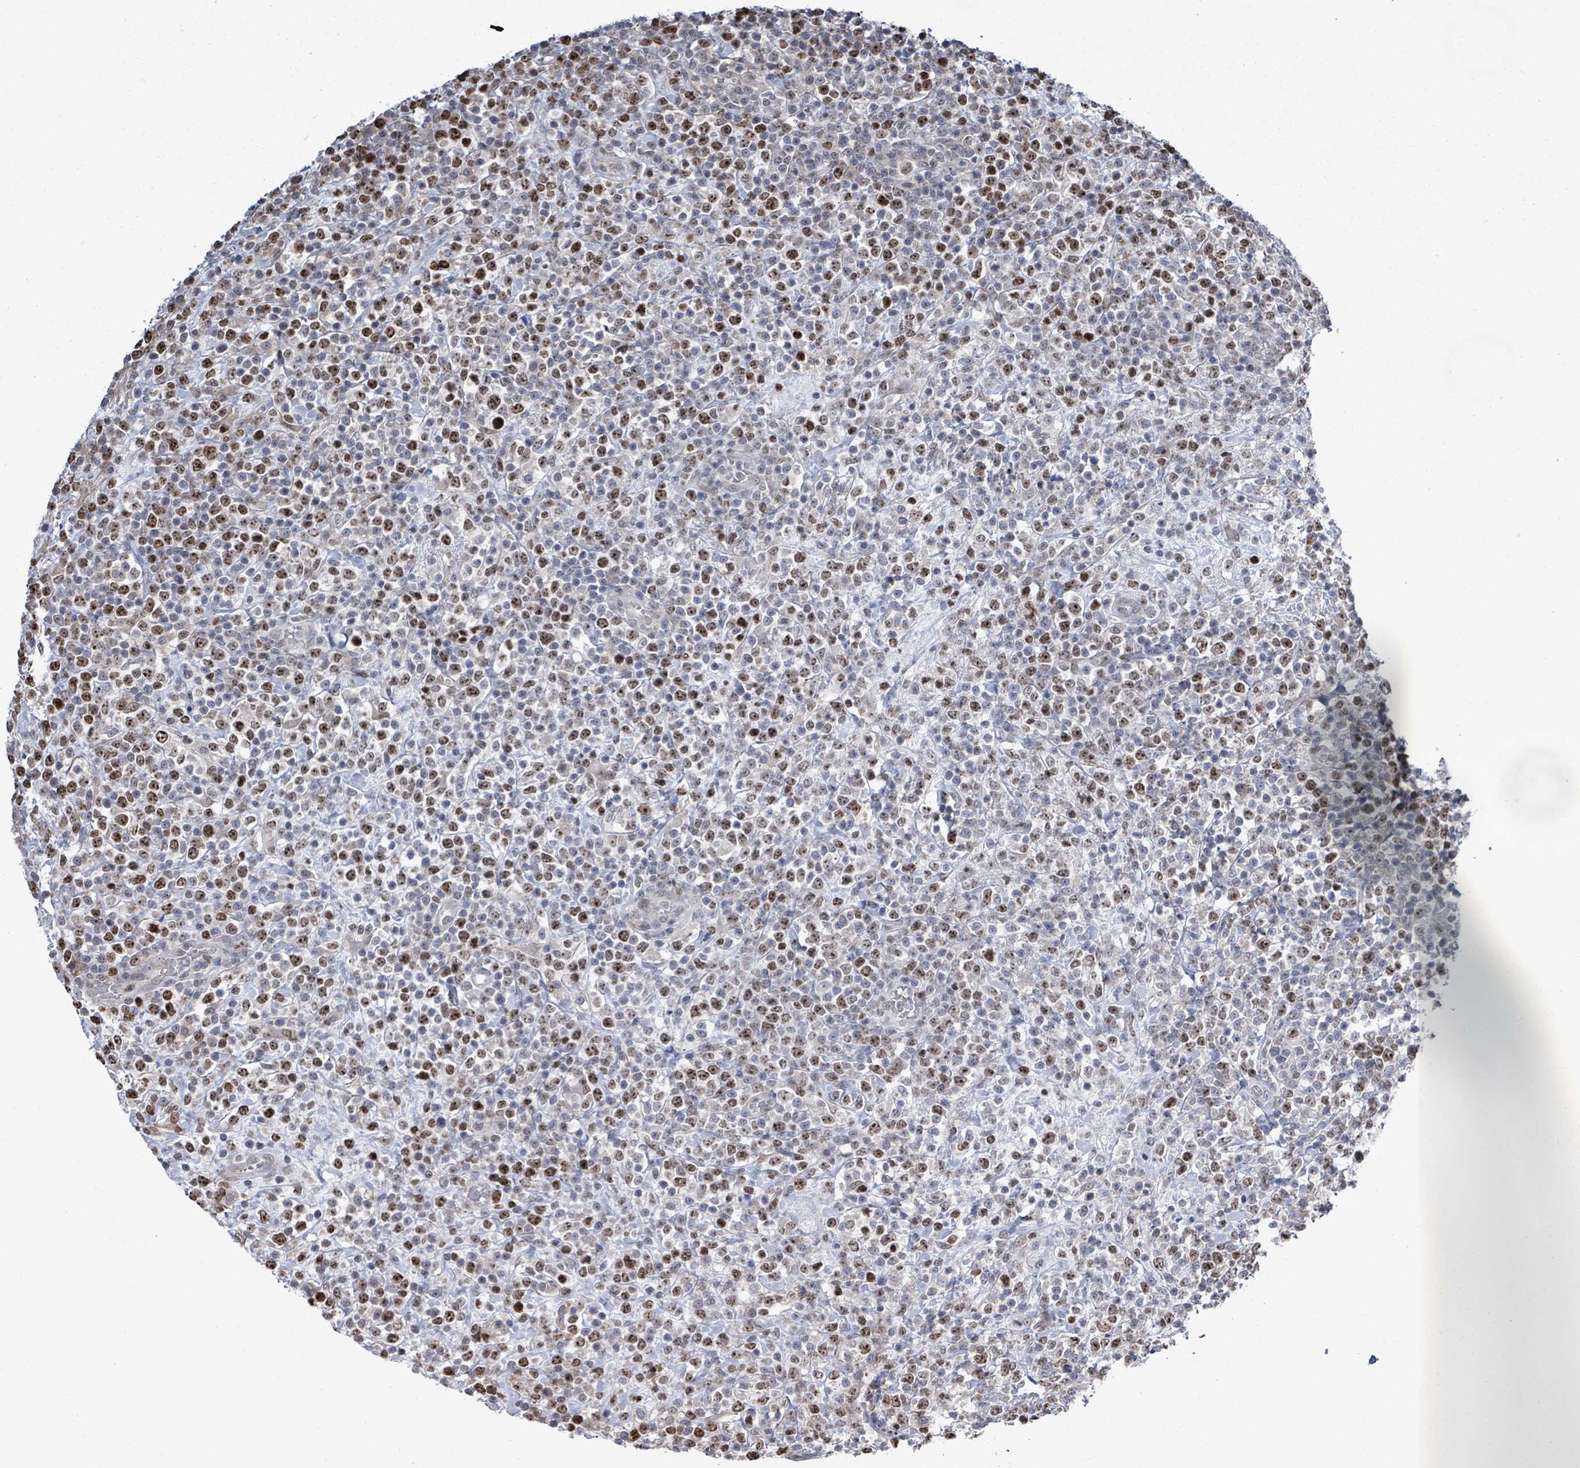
{"staining": {"intensity": "moderate", "quantity": "25%-75%", "location": "nuclear"}, "tissue": "lymphoma", "cell_type": "Tumor cells", "image_type": "cancer", "snomed": [{"axis": "morphology", "description": "Malignant lymphoma, non-Hodgkin's type, High grade"}, {"axis": "topography", "description": "Colon"}], "caption": "Human lymphoma stained with a protein marker shows moderate staining in tumor cells.", "gene": "PAPSS1", "patient": {"sex": "female", "age": 53}}